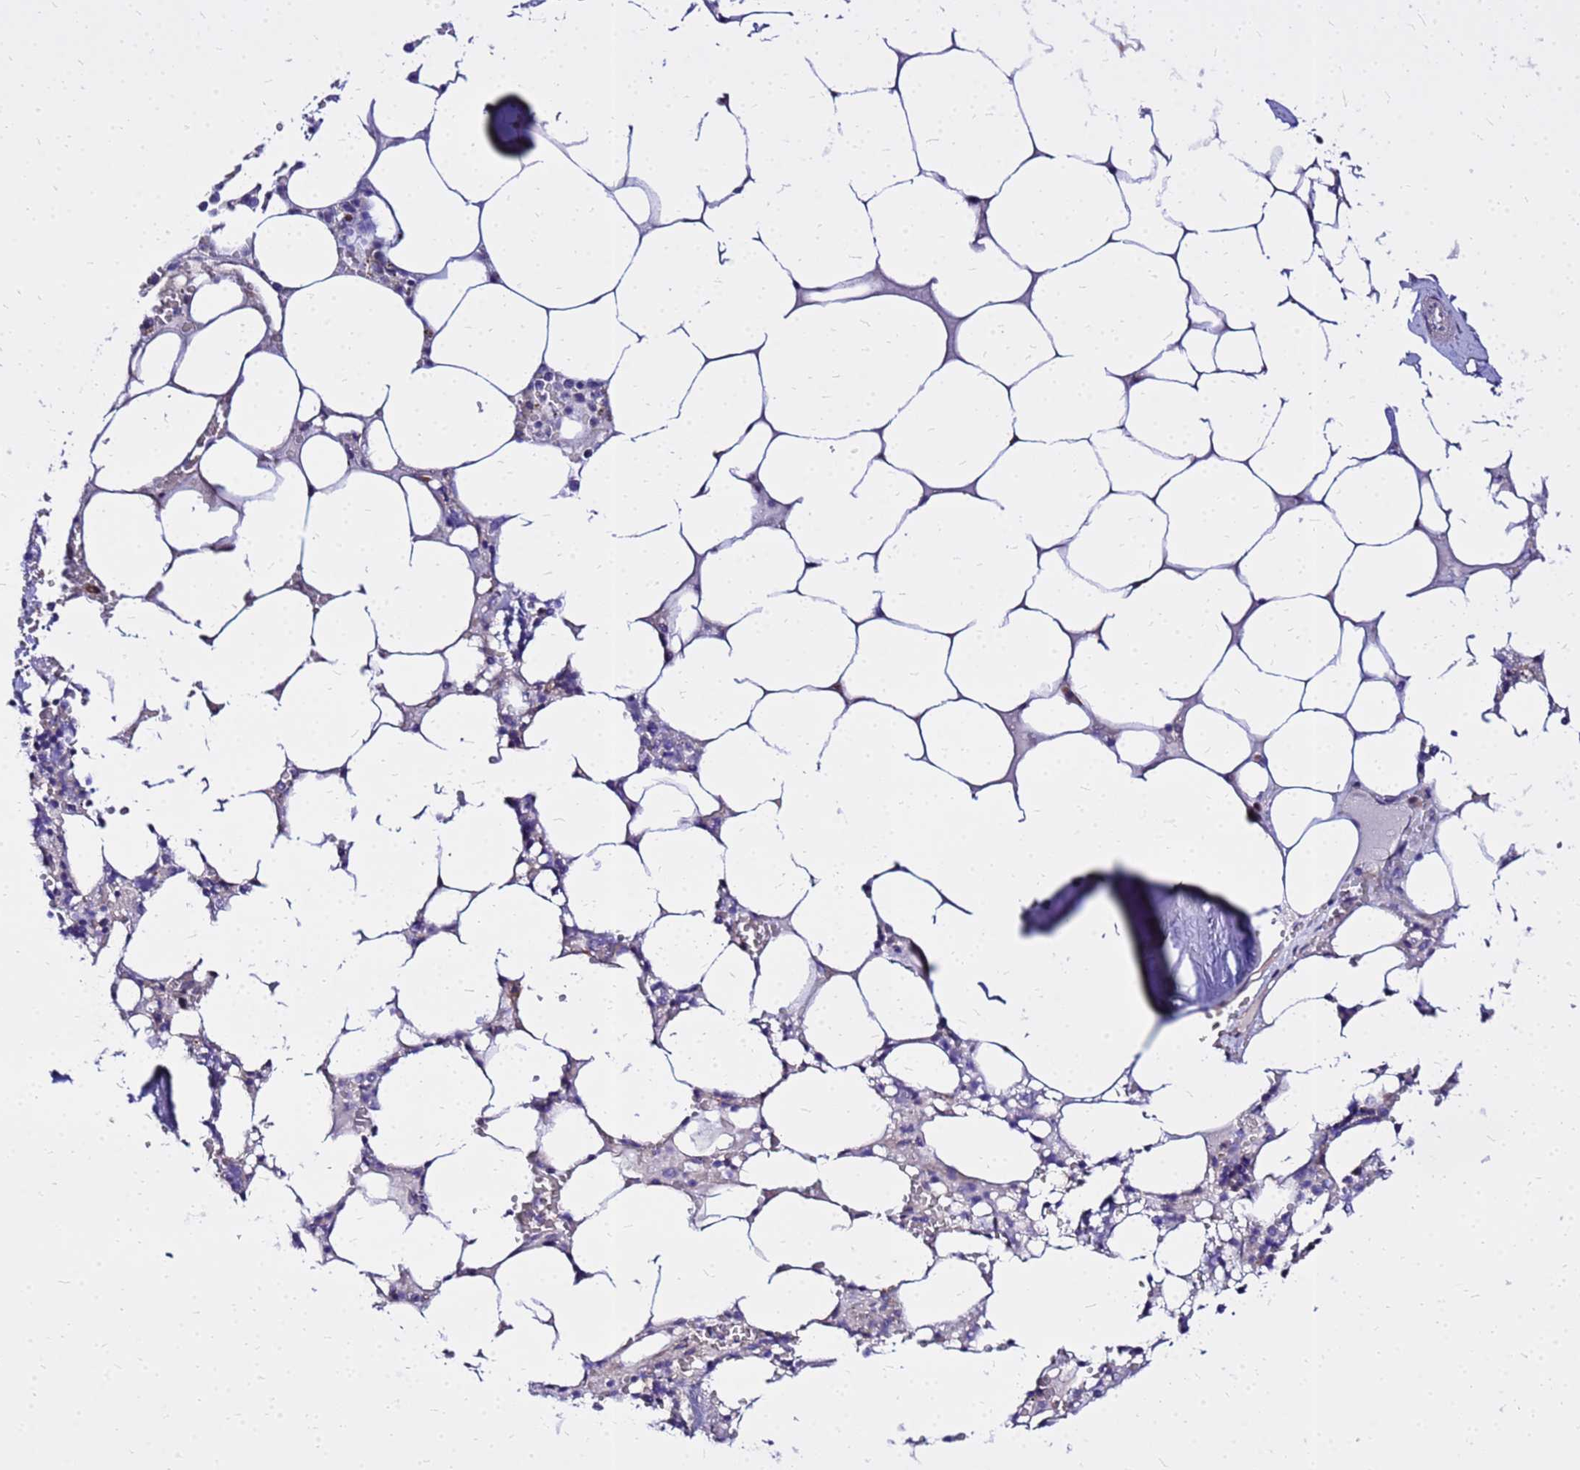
{"staining": {"intensity": "negative", "quantity": "none", "location": "none"}, "tissue": "bone marrow", "cell_type": "Hematopoietic cells", "image_type": "normal", "snomed": [{"axis": "morphology", "description": "Normal tissue, NOS"}, {"axis": "topography", "description": "Bone marrow"}], "caption": "The histopathology image reveals no significant expression in hematopoietic cells of bone marrow.", "gene": "HERC5", "patient": {"sex": "male", "age": 64}}